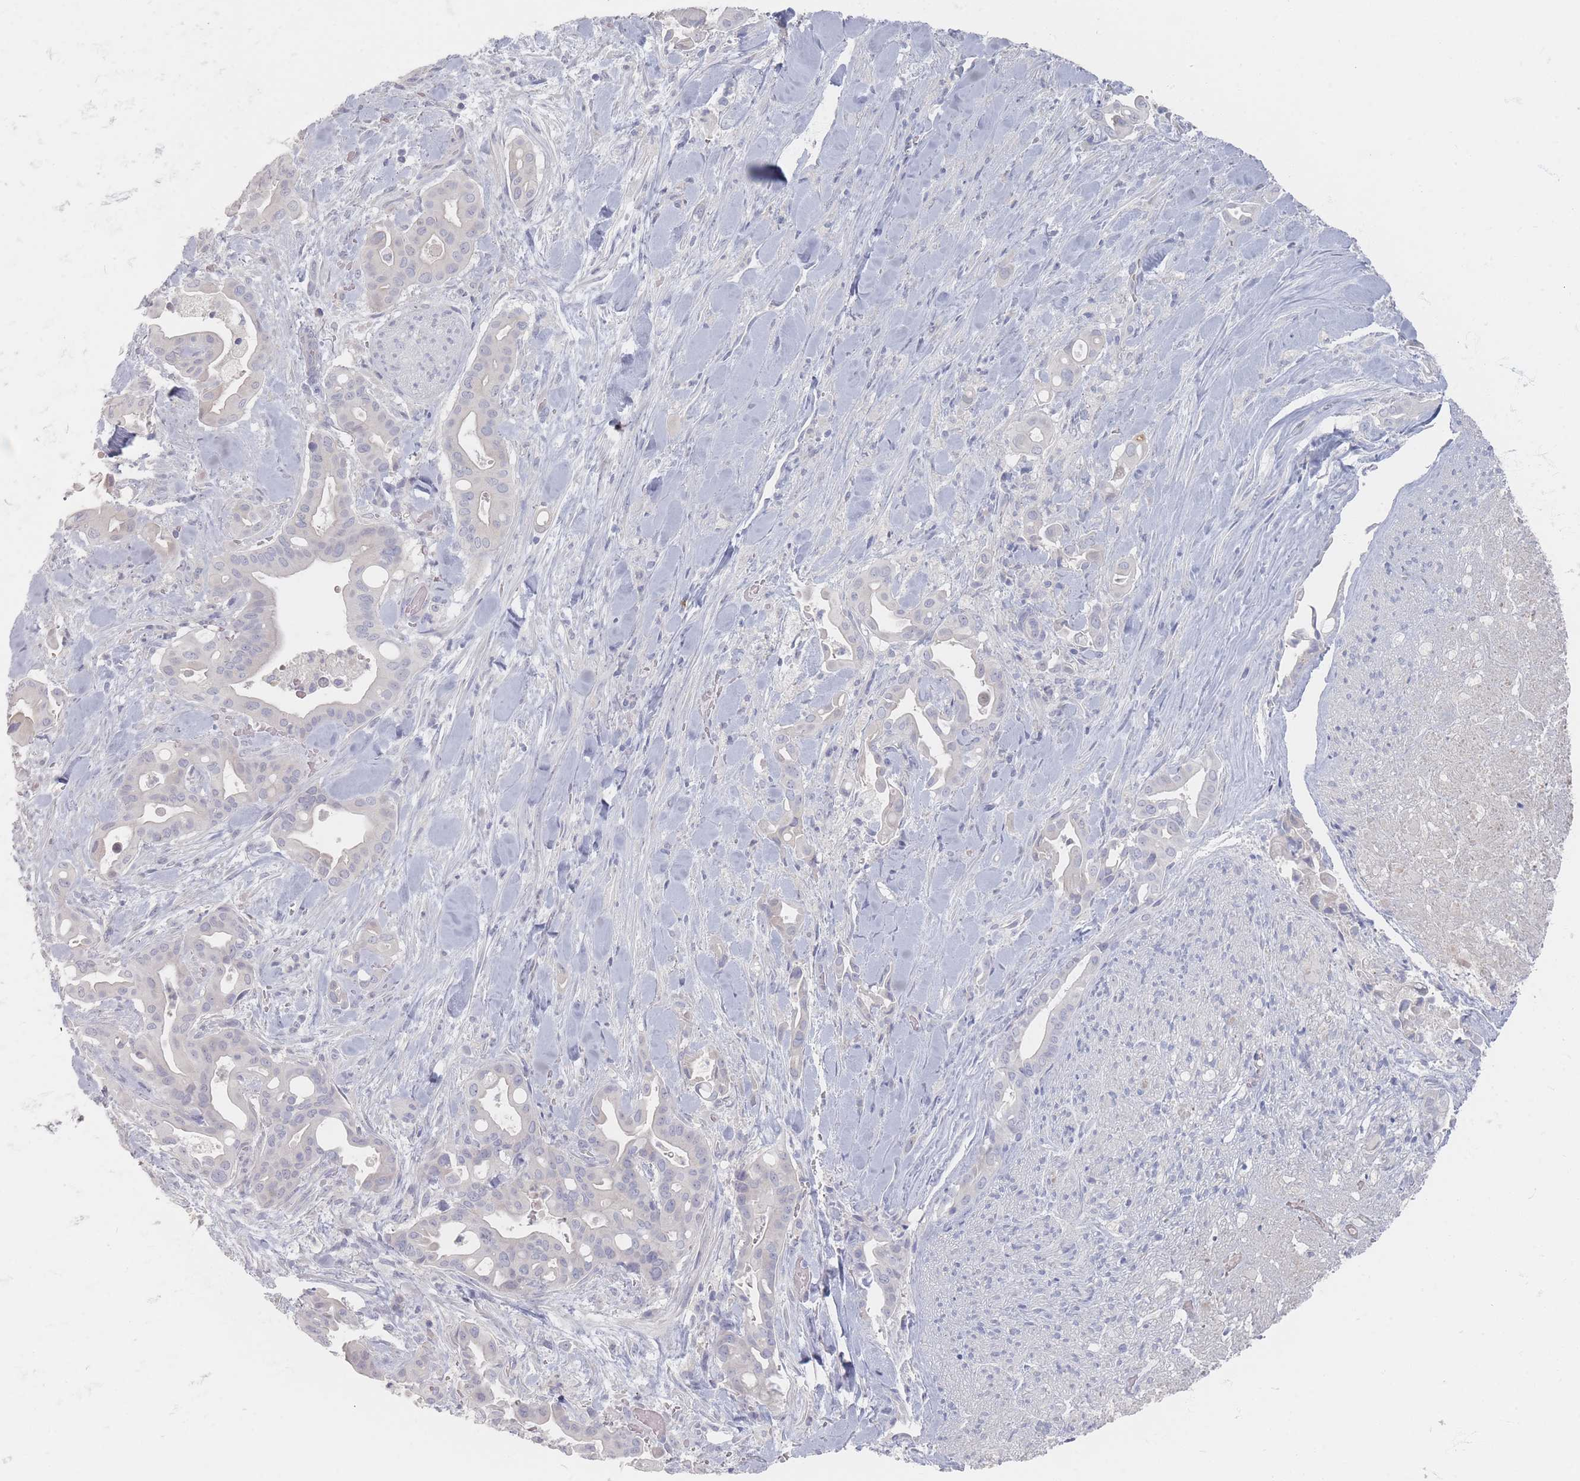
{"staining": {"intensity": "negative", "quantity": "none", "location": "none"}, "tissue": "liver cancer", "cell_type": "Tumor cells", "image_type": "cancer", "snomed": [{"axis": "morphology", "description": "Cholangiocarcinoma"}, {"axis": "topography", "description": "Liver"}], "caption": "This is an IHC image of liver cholangiocarcinoma. There is no positivity in tumor cells.", "gene": "CD37", "patient": {"sex": "female", "age": 68}}